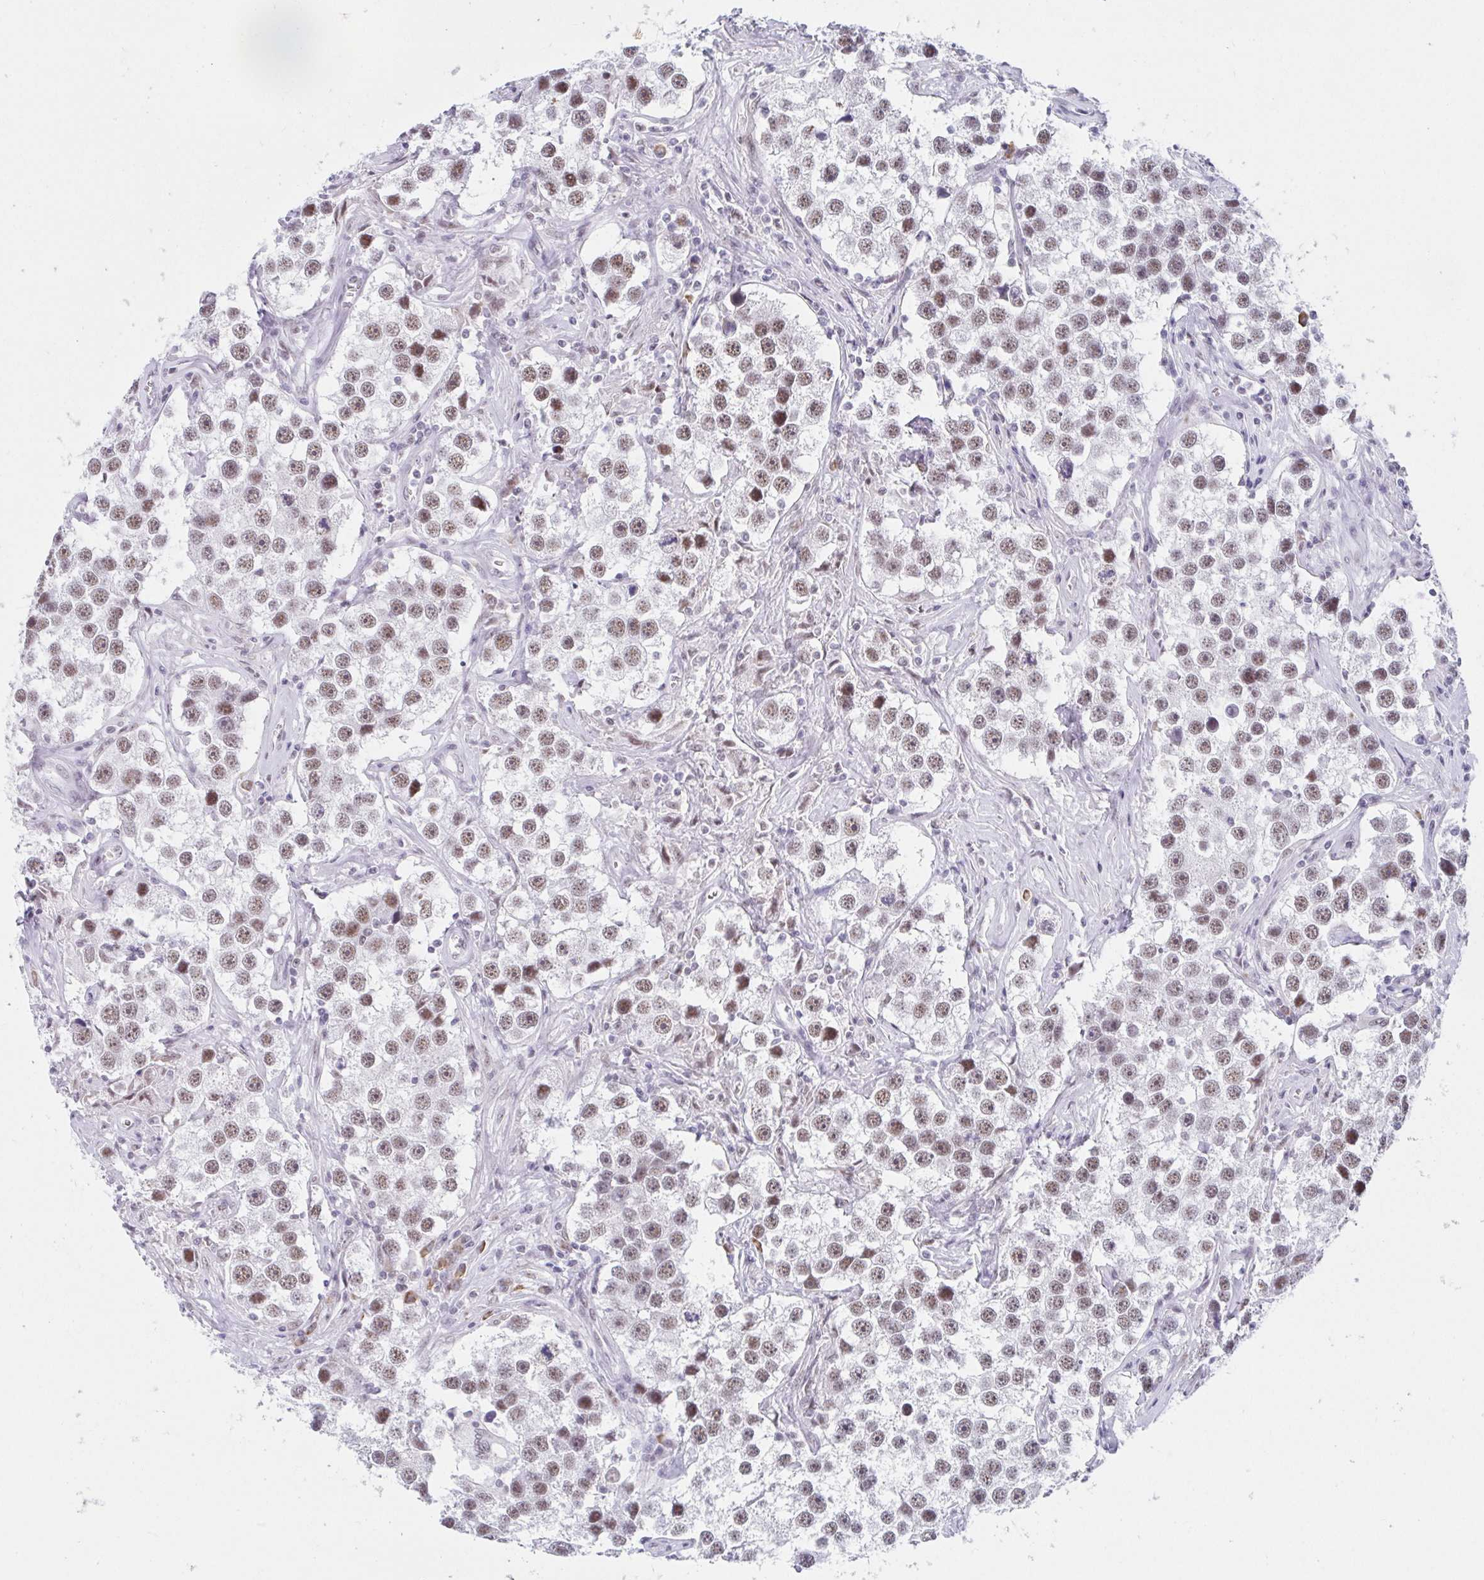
{"staining": {"intensity": "moderate", "quantity": ">75%", "location": "nuclear"}, "tissue": "testis cancer", "cell_type": "Tumor cells", "image_type": "cancer", "snomed": [{"axis": "morphology", "description": "Seminoma, NOS"}, {"axis": "topography", "description": "Testis"}], "caption": "This micrograph displays IHC staining of seminoma (testis), with medium moderate nuclear expression in about >75% of tumor cells.", "gene": "WDR72", "patient": {"sex": "male", "age": 49}}